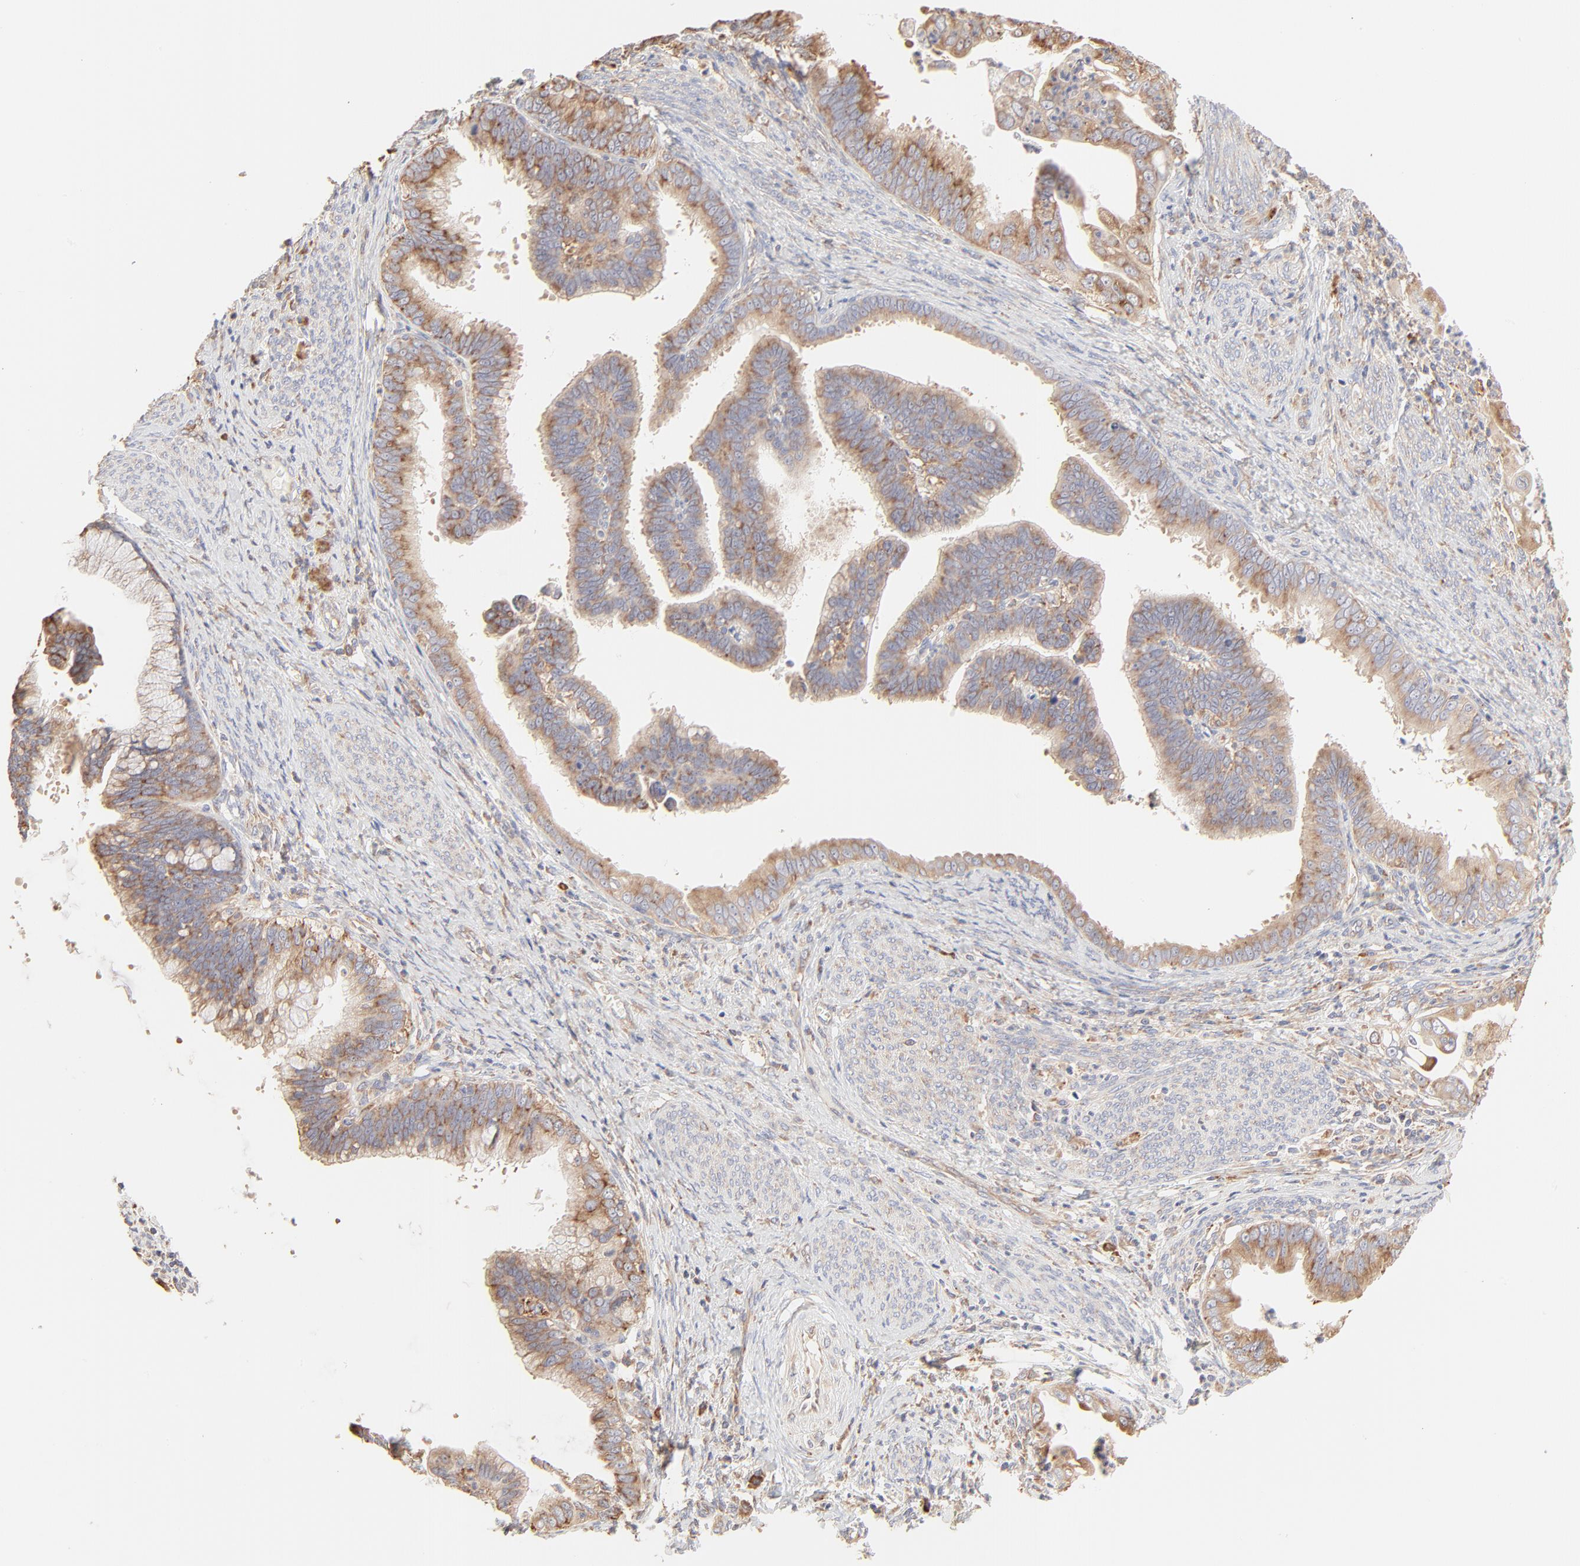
{"staining": {"intensity": "moderate", "quantity": ">75%", "location": "cytoplasmic/membranous"}, "tissue": "cervical cancer", "cell_type": "Tumor cells", "image_type": "cancer", "snomed": [{"axis": "morphology", "description": "Adenocarcinoma, NOS"}, {"axis": "topography", "description": "Cervix"}], "caption": "Tumor cells reveal medium levels of moderate cytoplasmic/membranous staining in about >75% of cells in cervical adenocarcinoma.", "gene": "RPS20", "patient": {"sex": "female", "age": 47}}